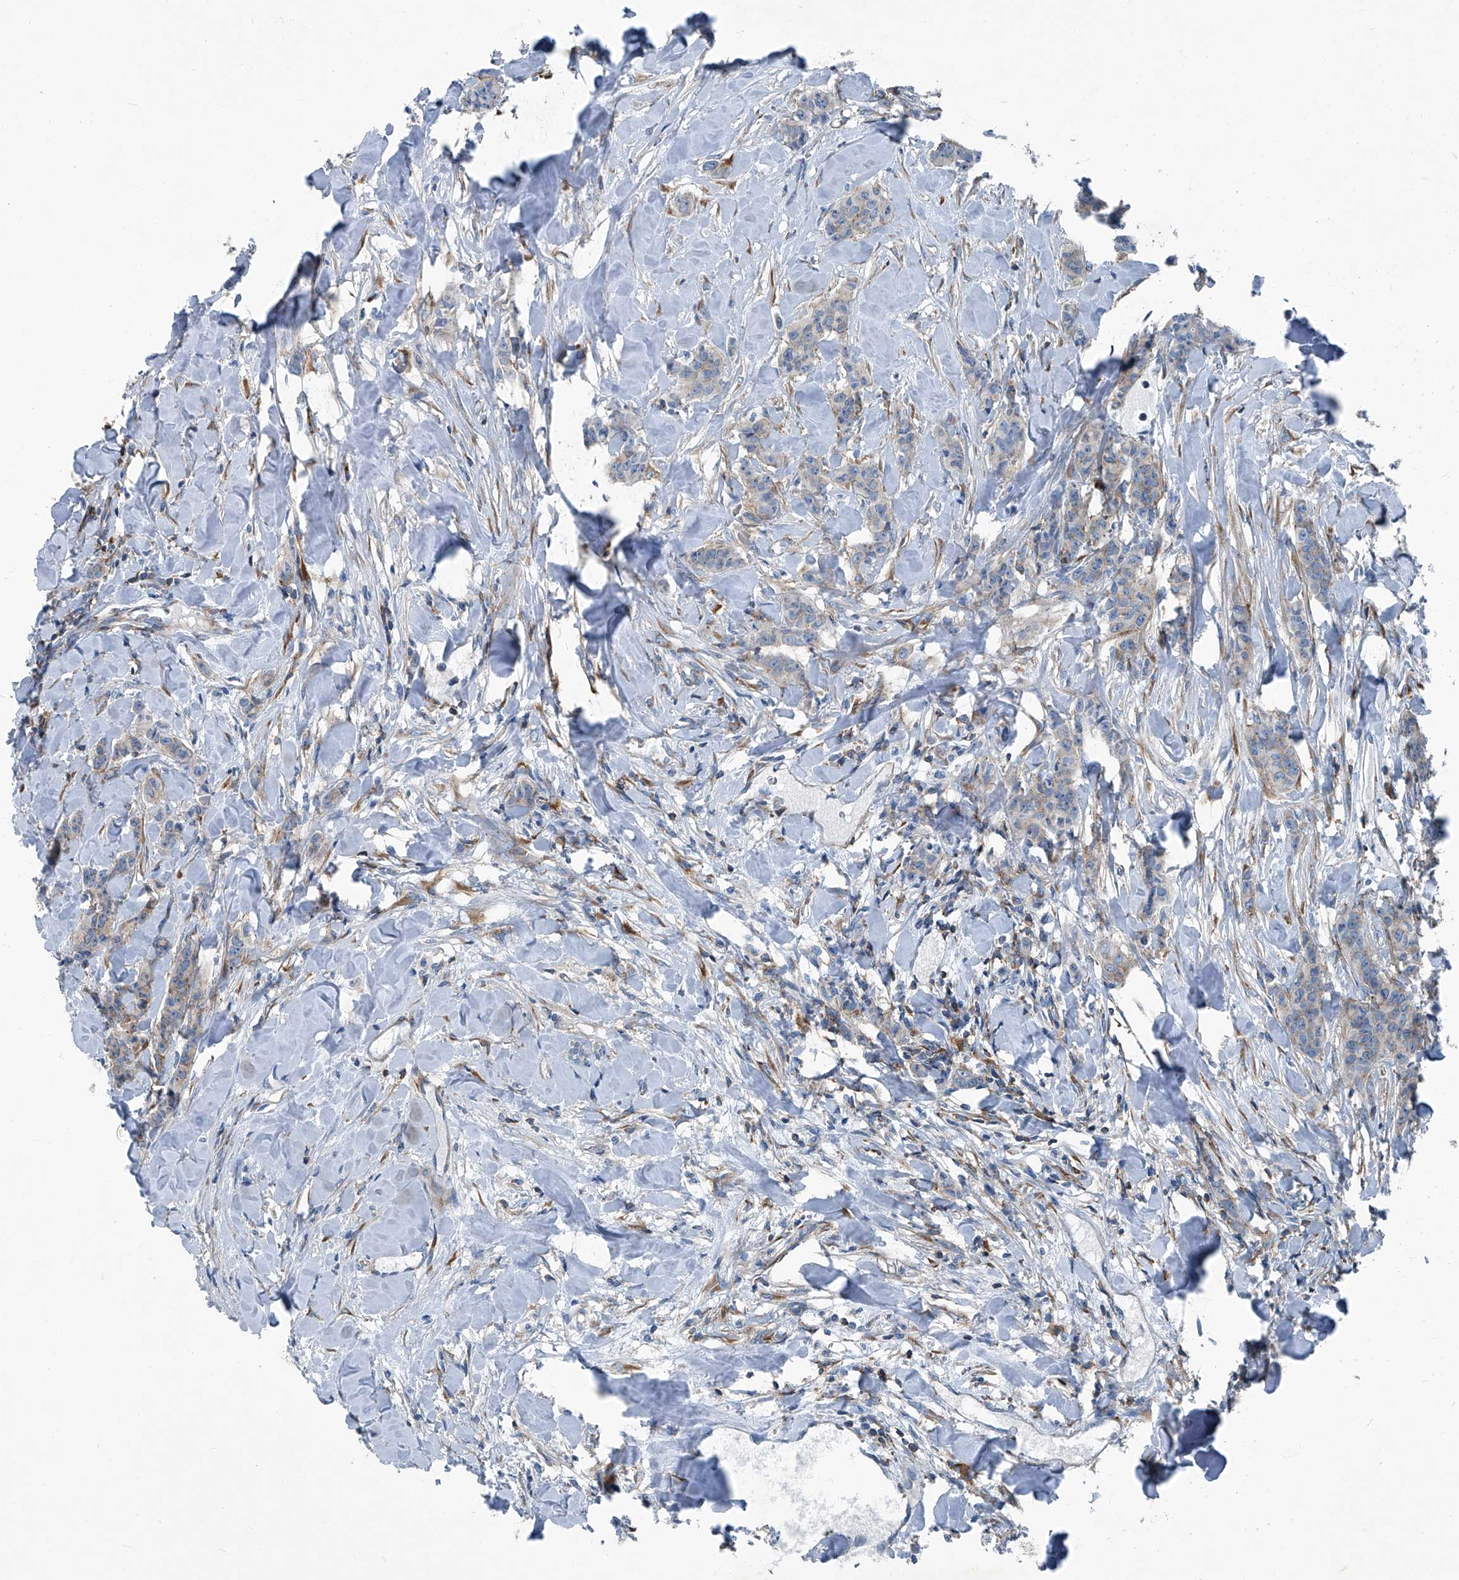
{"staining": {"intensity": "weak", "quantity": "25%-75%", "location": "cytoplasmic/membranous"}, "tissue": "breast cancer", "cell_type": "Tumor cells", "image_type": "cancer", "snomed": [{"axis": "morphology", "description": "Duct carcinoma"}, {"axis": "topography", "description": "Breast"}], "caption": "Breast cancer stained with immunohistochemistry (IHC) exhibits weak cytoplasmic/membranous staining in about 25%-75% of tumor cells. The staining was performed using DAB (3,3'-diaminobenzidine) to visualize the protein expression in brown, while the nuclei were stained in blue with hematoxylin (Magnification: 20x).", "gene": "SEPTIN7", "patient": {"sex": "female", "age": 40}}